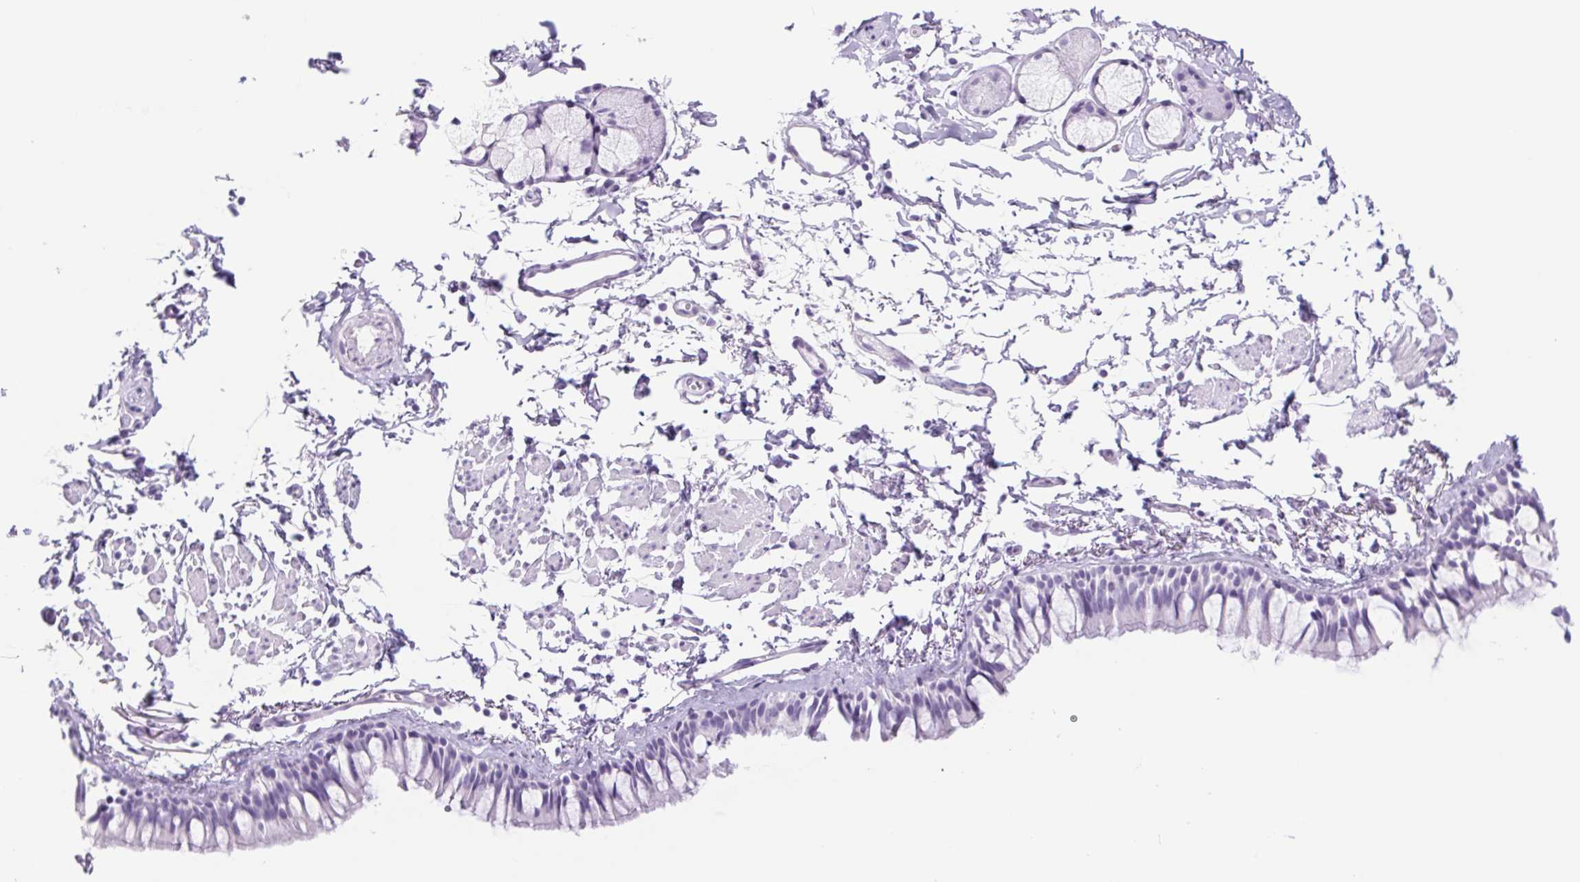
{"staining": {"intensity": "negative", "quantity": "none", "location": "none"}, "tissue": "bronchus", "cell_type": "Respiratory epithelial cells", "image_type": "normal", "snomed": [{"axis": "morphology", "description": "Normal tissue, NOS"}, {"axis": "topography", "description": "Bronchus"}], "caption": "High magnification brightfield microscopy of benign bronchus stained with DAB (3,3'-diaminobenzidine) (brown) and counterstained with hematoxylin (blue): respiratory epithelial cells show no significant staining.", "gene": "CYP21A2", "patient": {"sex": "female", "age": 59}}